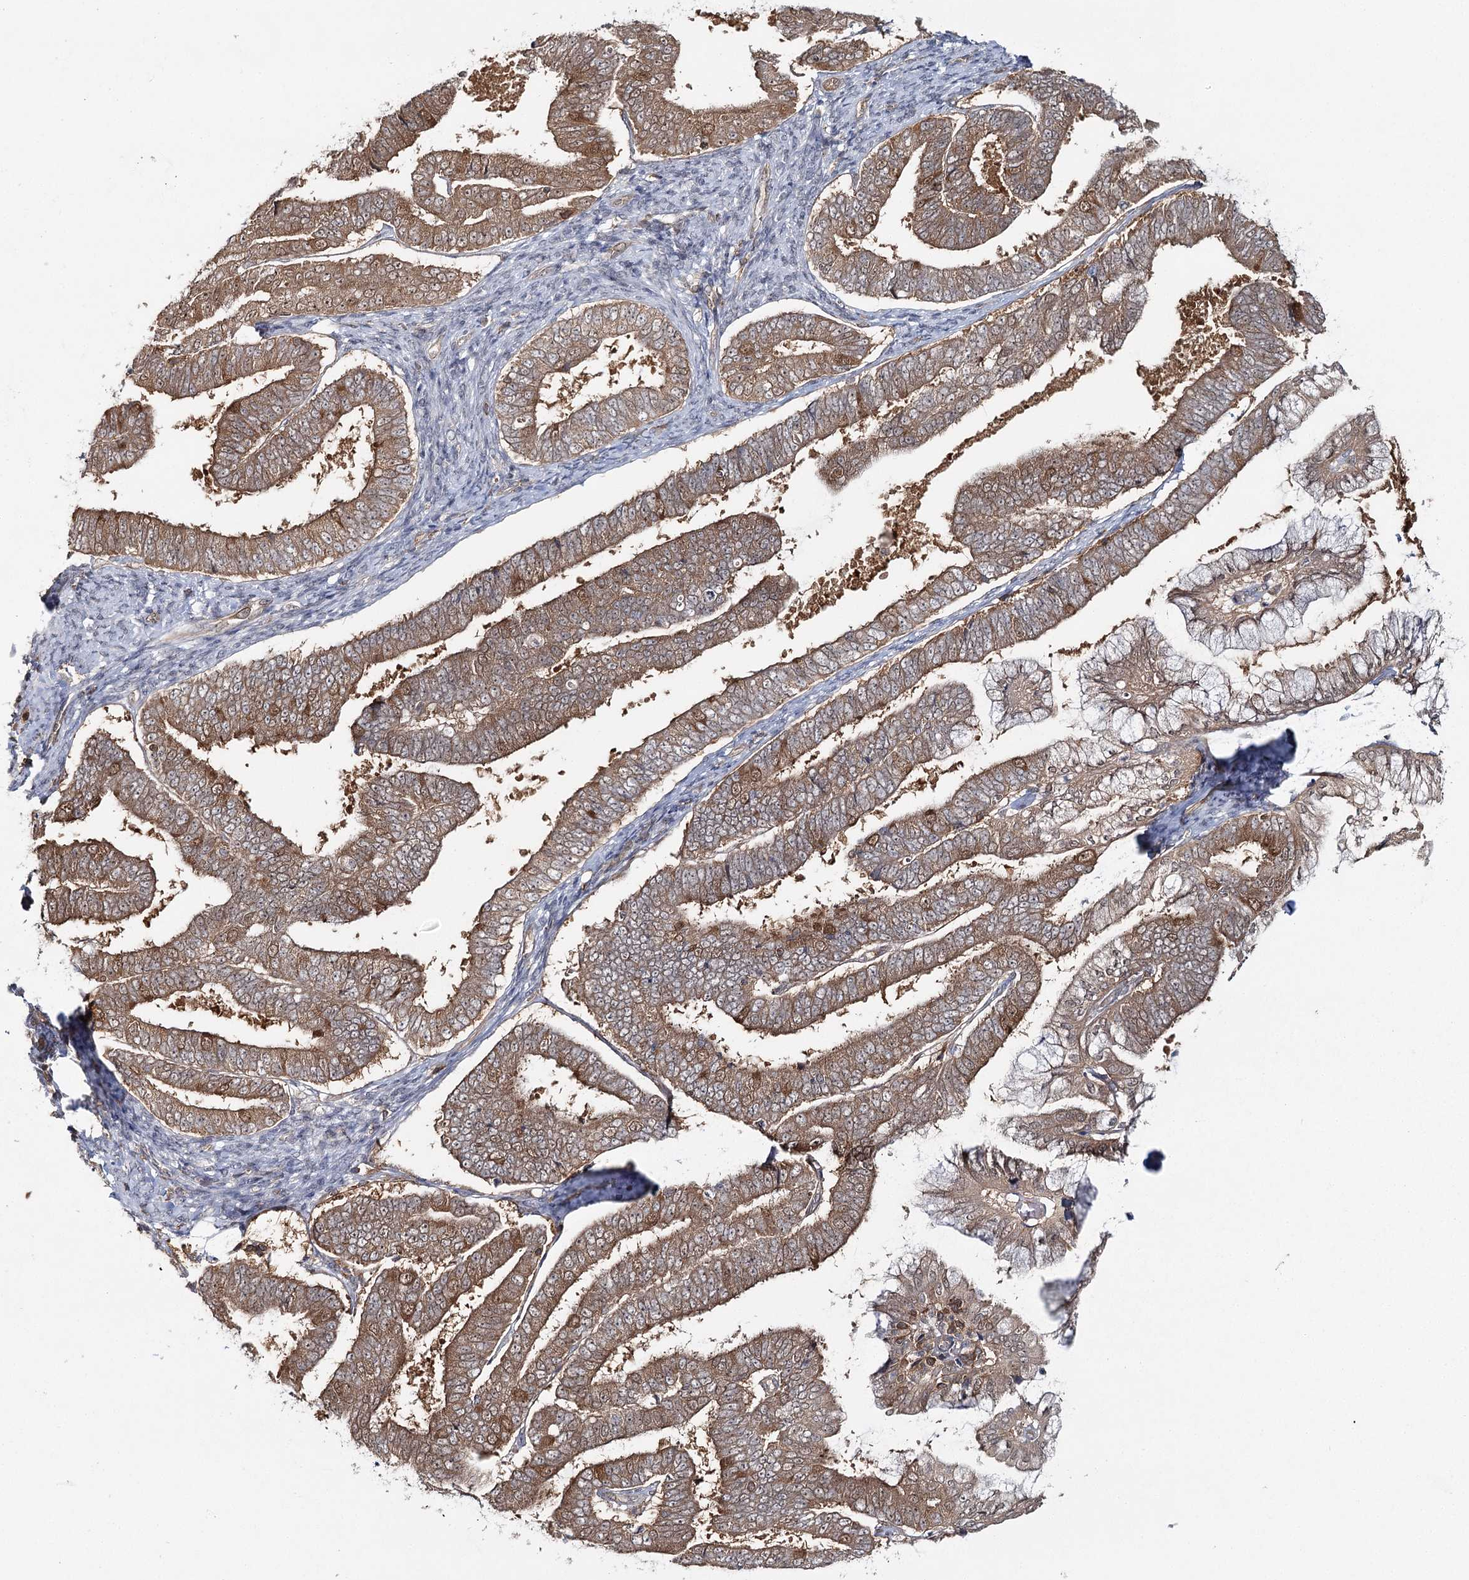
{"staining": {"intensity": "moderate", "quantity": ">75%", "location": "cytoplasmic/membranous"}, "tissue": "endometrial cancer", "cell_type": "Tumor cells", "image_type": "cancer", "snomed": [{"axis": "morphology", "description": "Adenocarcinoma, NOS"}, {"axis": "topography", "description": "Endometrium"}], "caption": "Endometrial cancer was stained to show a protein in brown. There is medium levels of moderate cytoplasmic/membranous positivity in about >75% of tumor cells. (brown staining indicates protein expression, while blue staining denotes nuclei).", "gene": "FAM120B", "patient": {"sex": "female", "age": 63}}